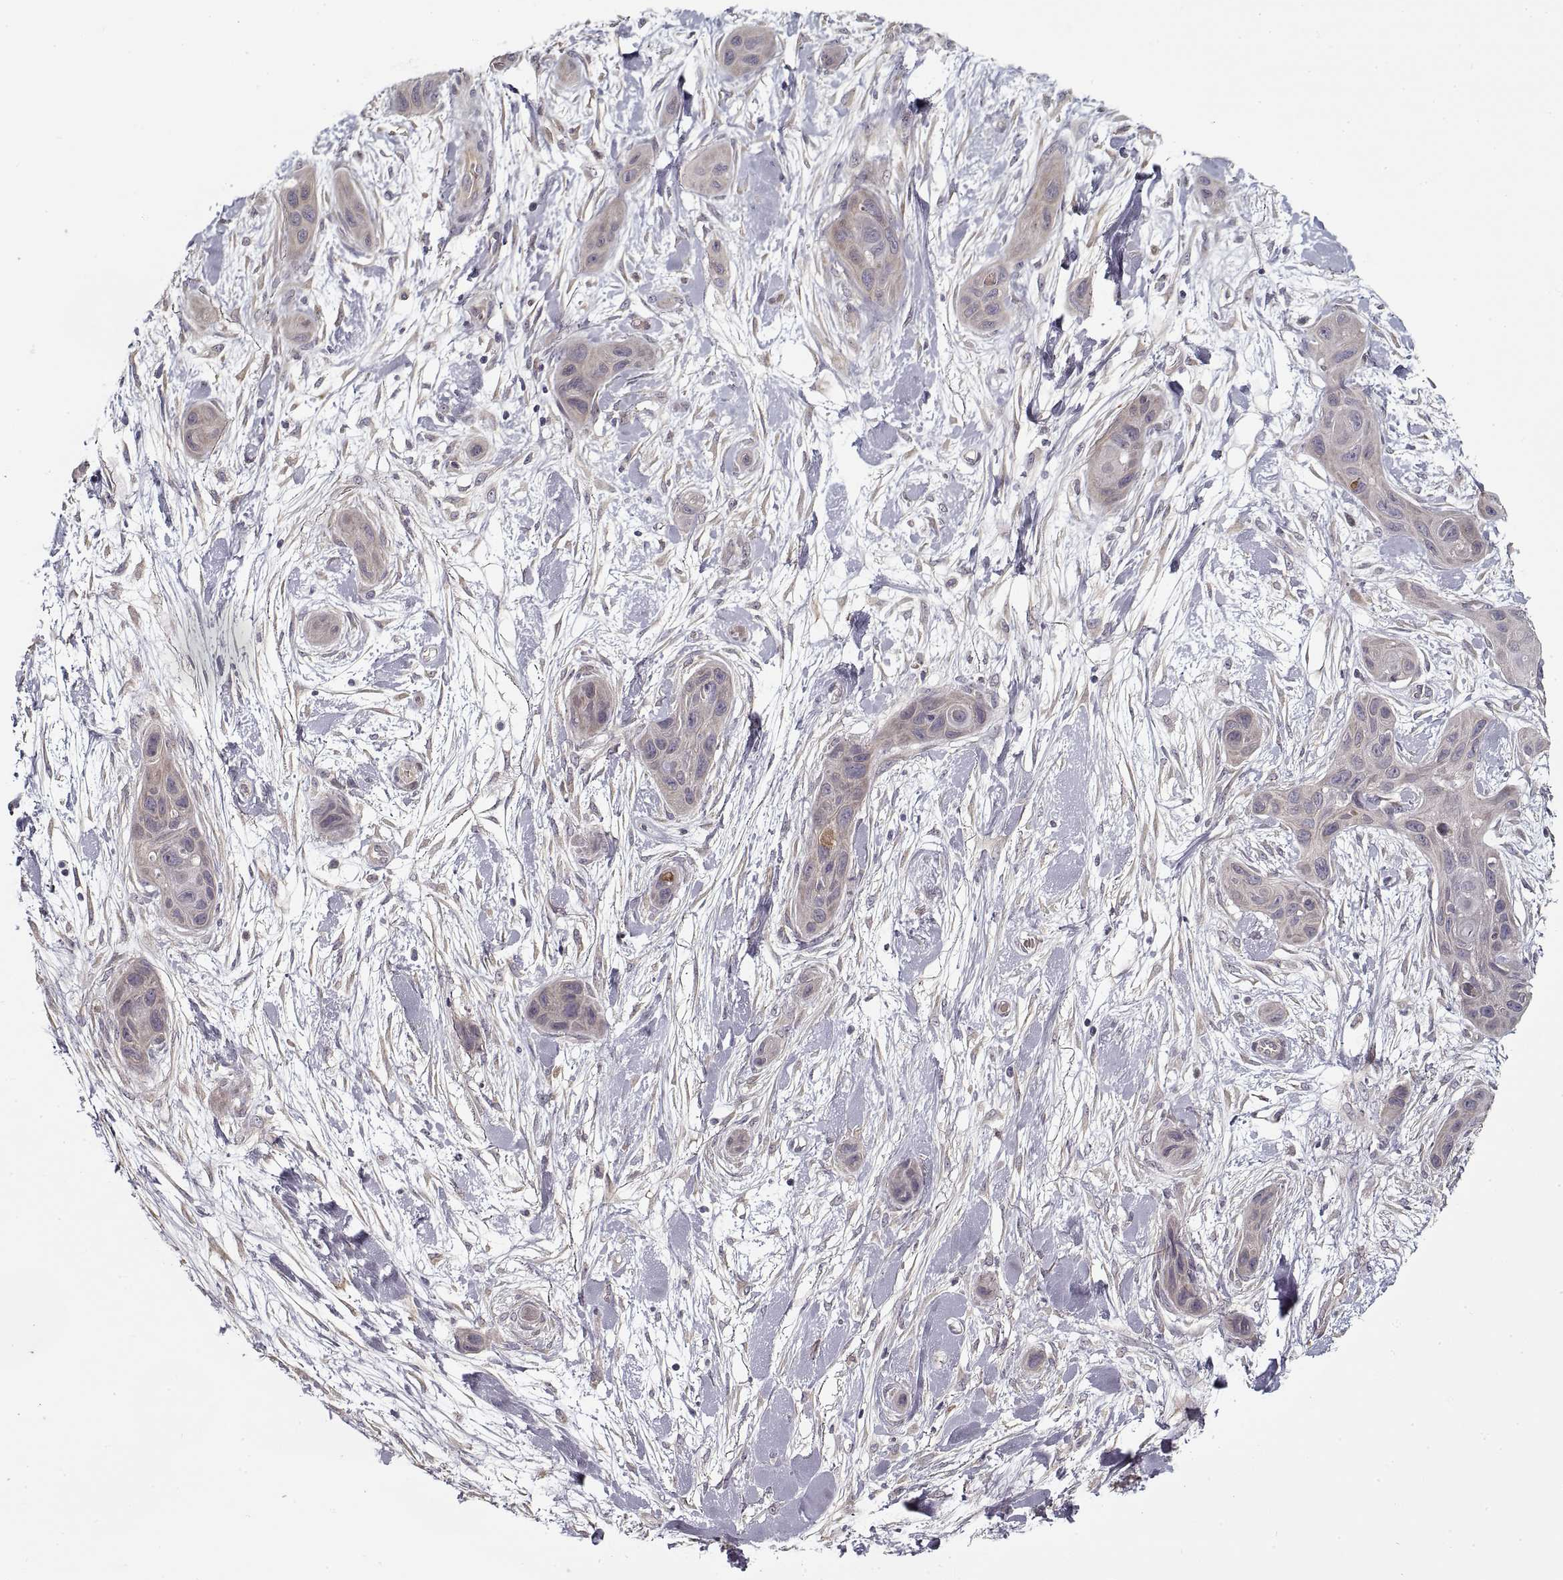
{"staining": {"intensity": "negative", "quantity": "none", "location": "none"}, "tissue": "skin cancer", "cell_type": "Tumor cells", "image_type": "cancer", "snomed": [{"axis": "morphology", "description": "Squamous cell carcinoma, NOS"}, {"axis": "topography", "description": "Skin"}], "caption": "An immunohistochemistry micrograph of skin cancer (squamous cell carcinoma) is shown. There is no staining in tumor cells of skin cancer (squamous cell carcinoma). (Brightfield microscopy of DAB IHC at high magnification).", "gene": "LAMB2", "patient": {"sex": "male", "age": 79}}